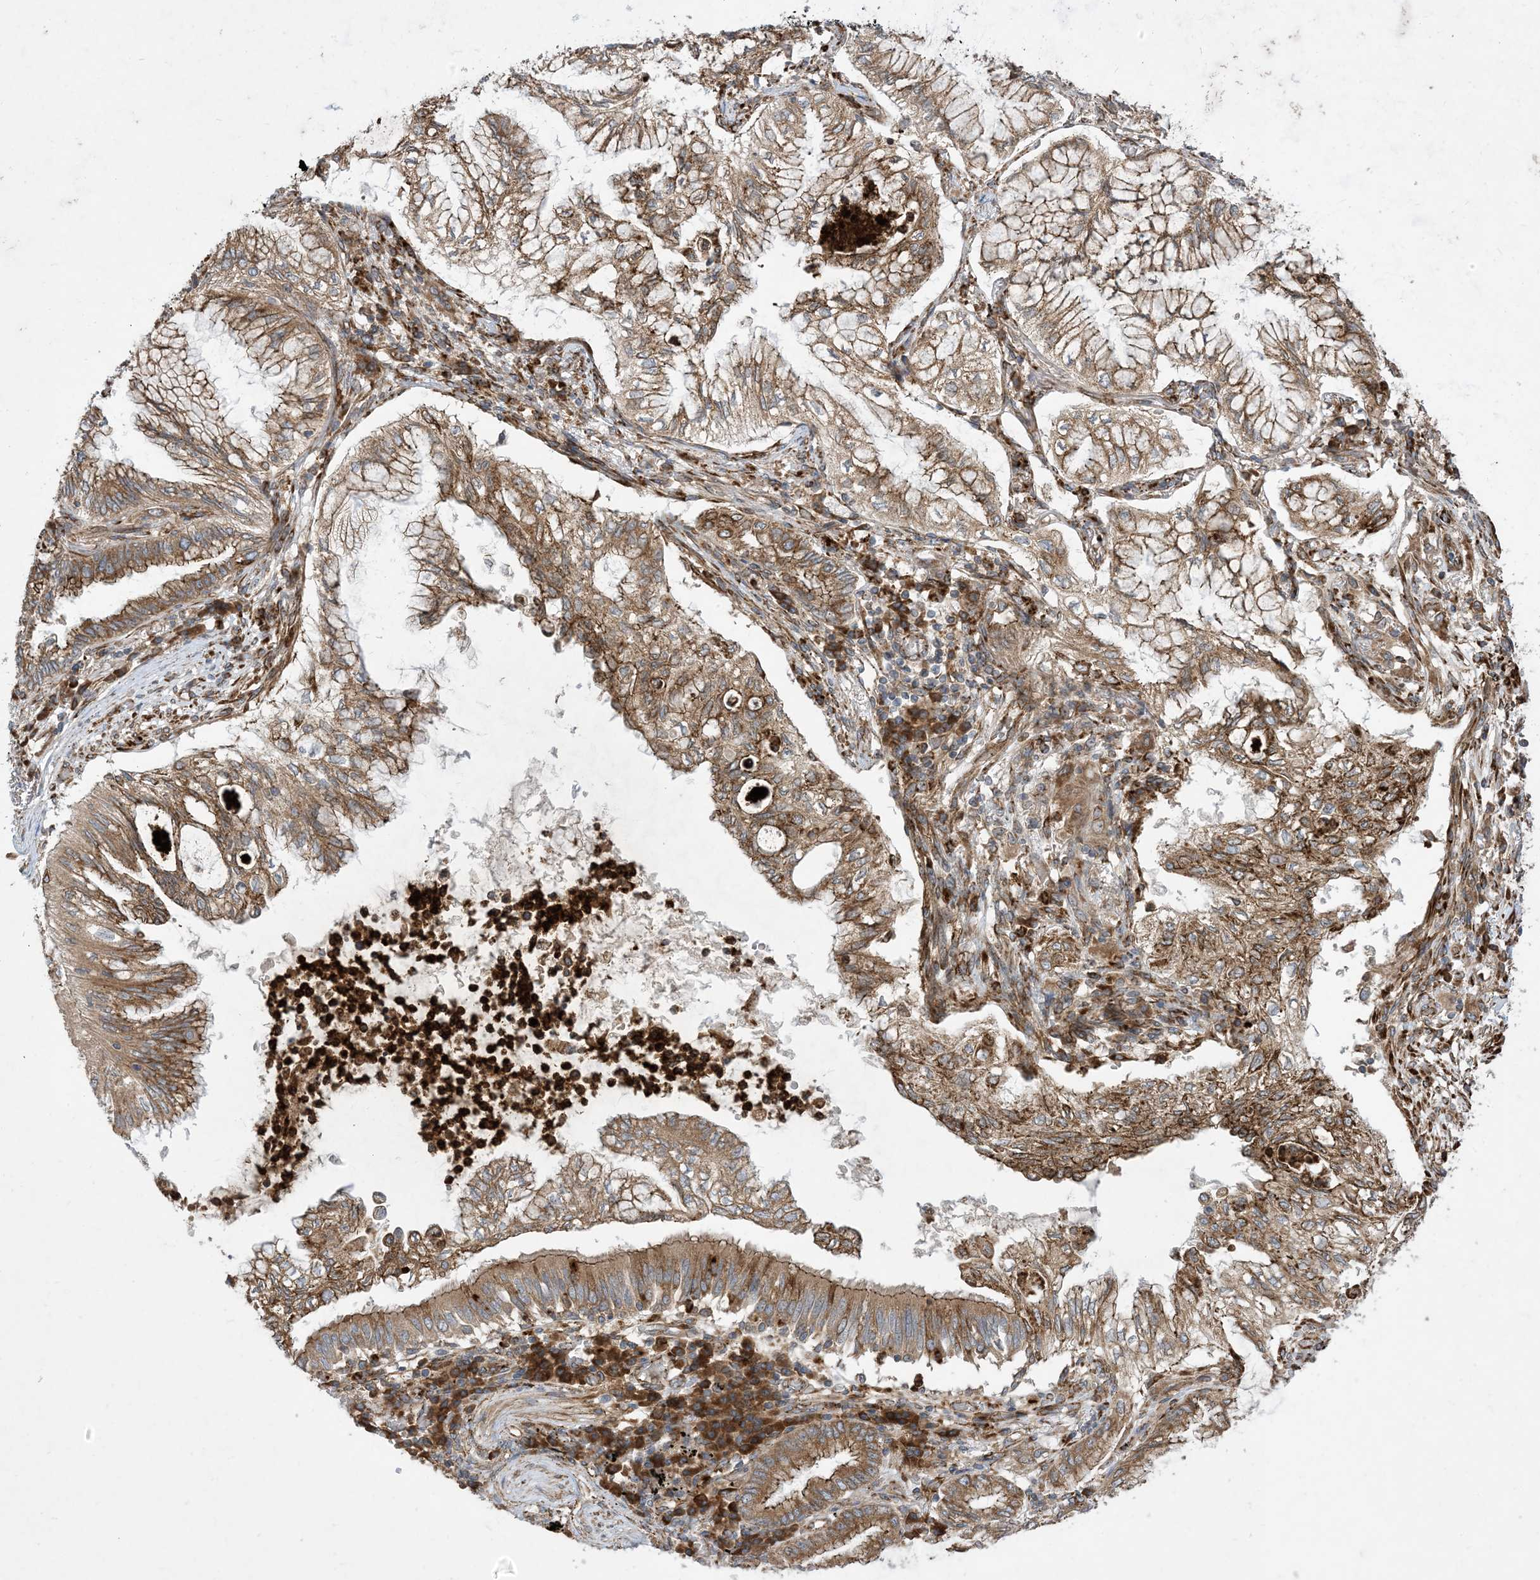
{"staining": {"intensity": "moderate", "quantity": ">75%", "location": "cytoplasmic/membranous"}, "tissue": "lung cancer", "cell_type": "Tumor cells", "image_type": "cancer", "snomed": [{"axis": "morphology", "description": "Adenocarcinoma, NOS"}, {"axis": "topography", "description": "Lung"}], "caption": "A high-resolution image shows immunohistochemistry (IHC) staining of adenocarcinoma (lung), which demonstrates moderate cytoplasmic/membranous positivity in about >75% of tumor cells.", "gene": "OTOP1", "patient": {"sex": "female", "age": 70}}